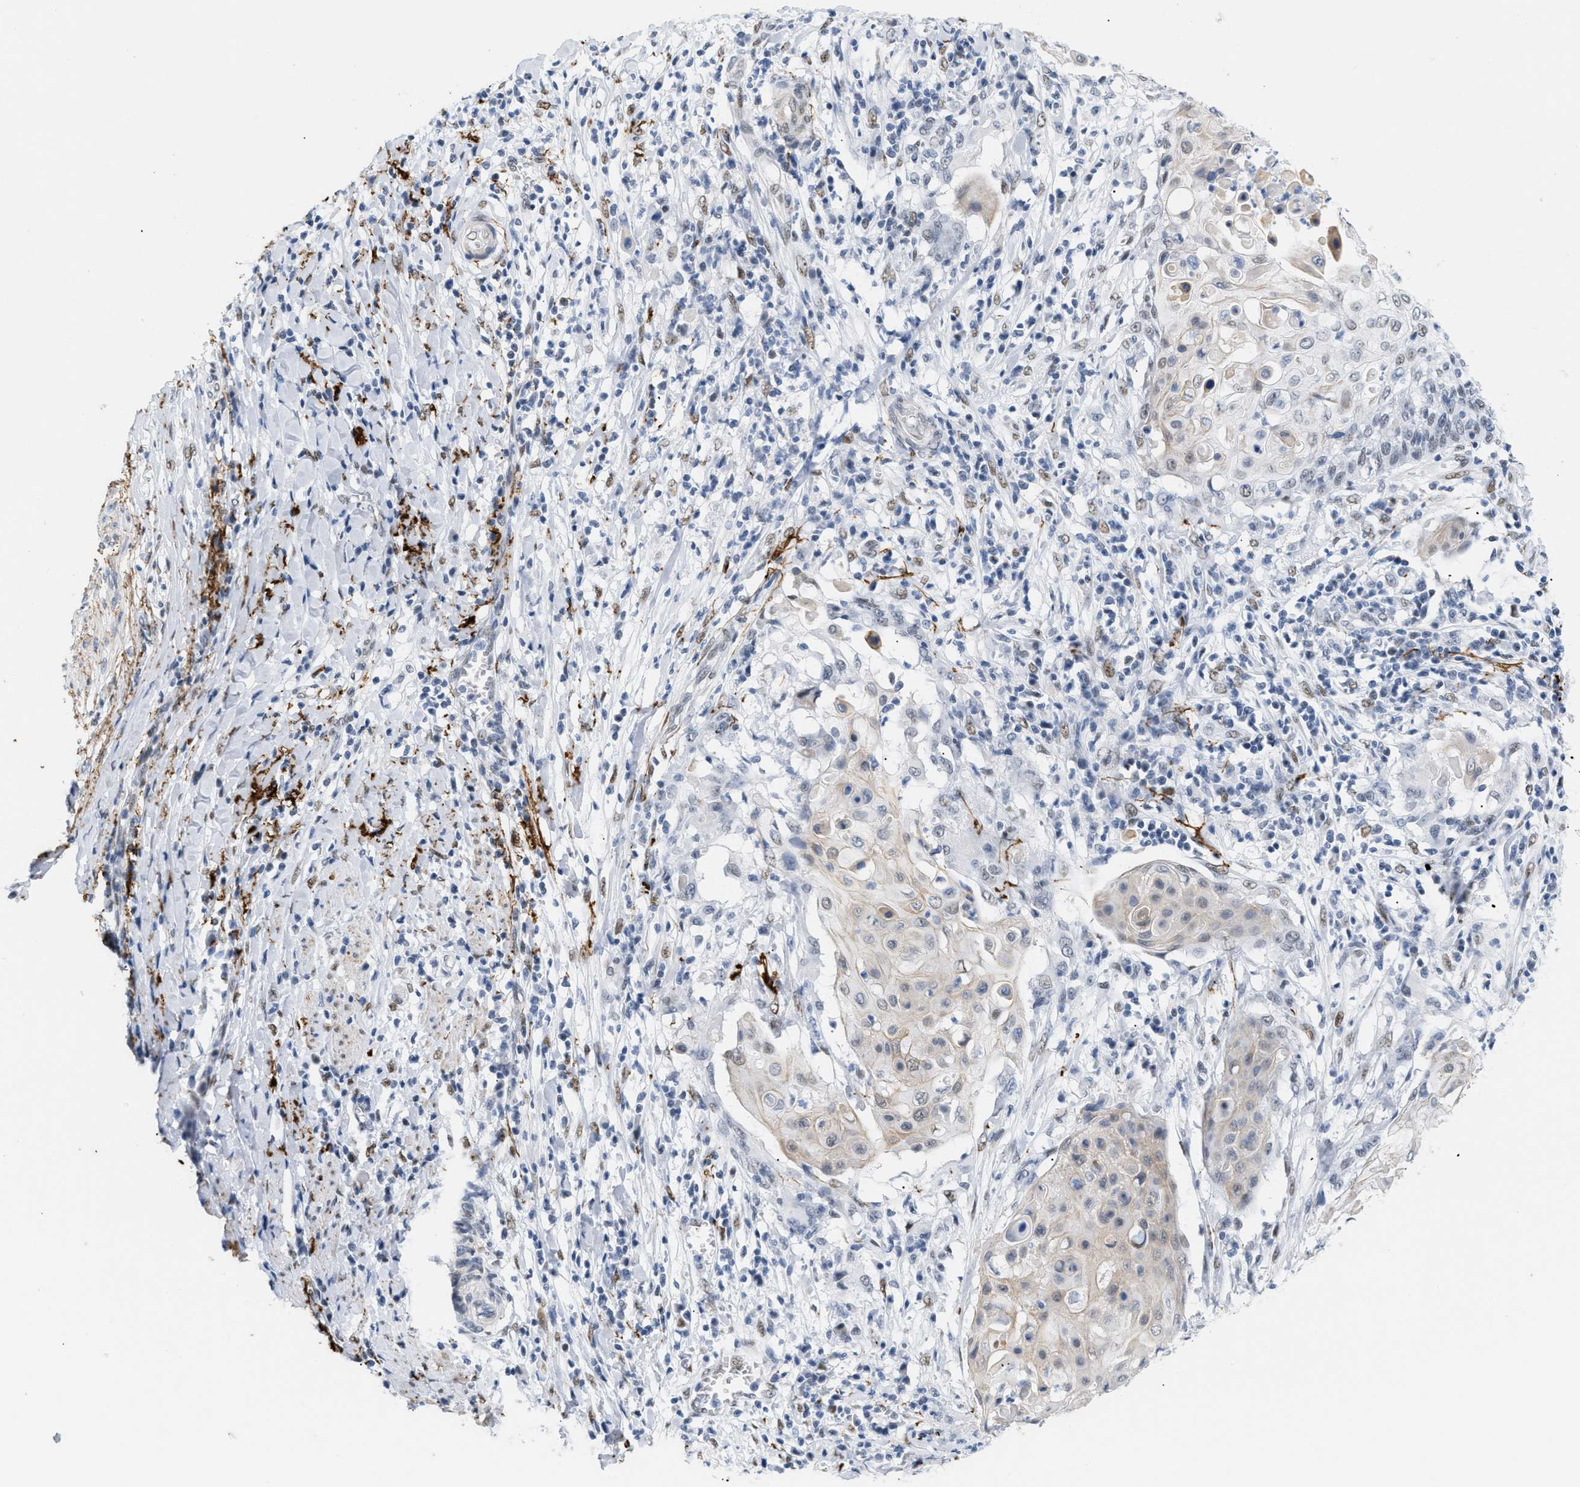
{"staining": {"intensity": "weak", "quantity": "25%-75%", "location": "cytoplasmic/membranous"}, "tissue": "cervical cancer", "cell_type": "Tumor cells", "image_type": "cancer", "snomed": [{"axis": "morphology", "description": "Squamous cell carcinoma, NOS"}, {"axis": "topography", "description": "Cervix"}], "caption": "Immunohistochemical staining of human squamous cell carcinoma (cervical) shows low levels of weak cytoplasmic/membranous expression in about 25%-75% of tumor cells.", "gene": "ELN", "patient": {"sex": "female", "age": 39}}